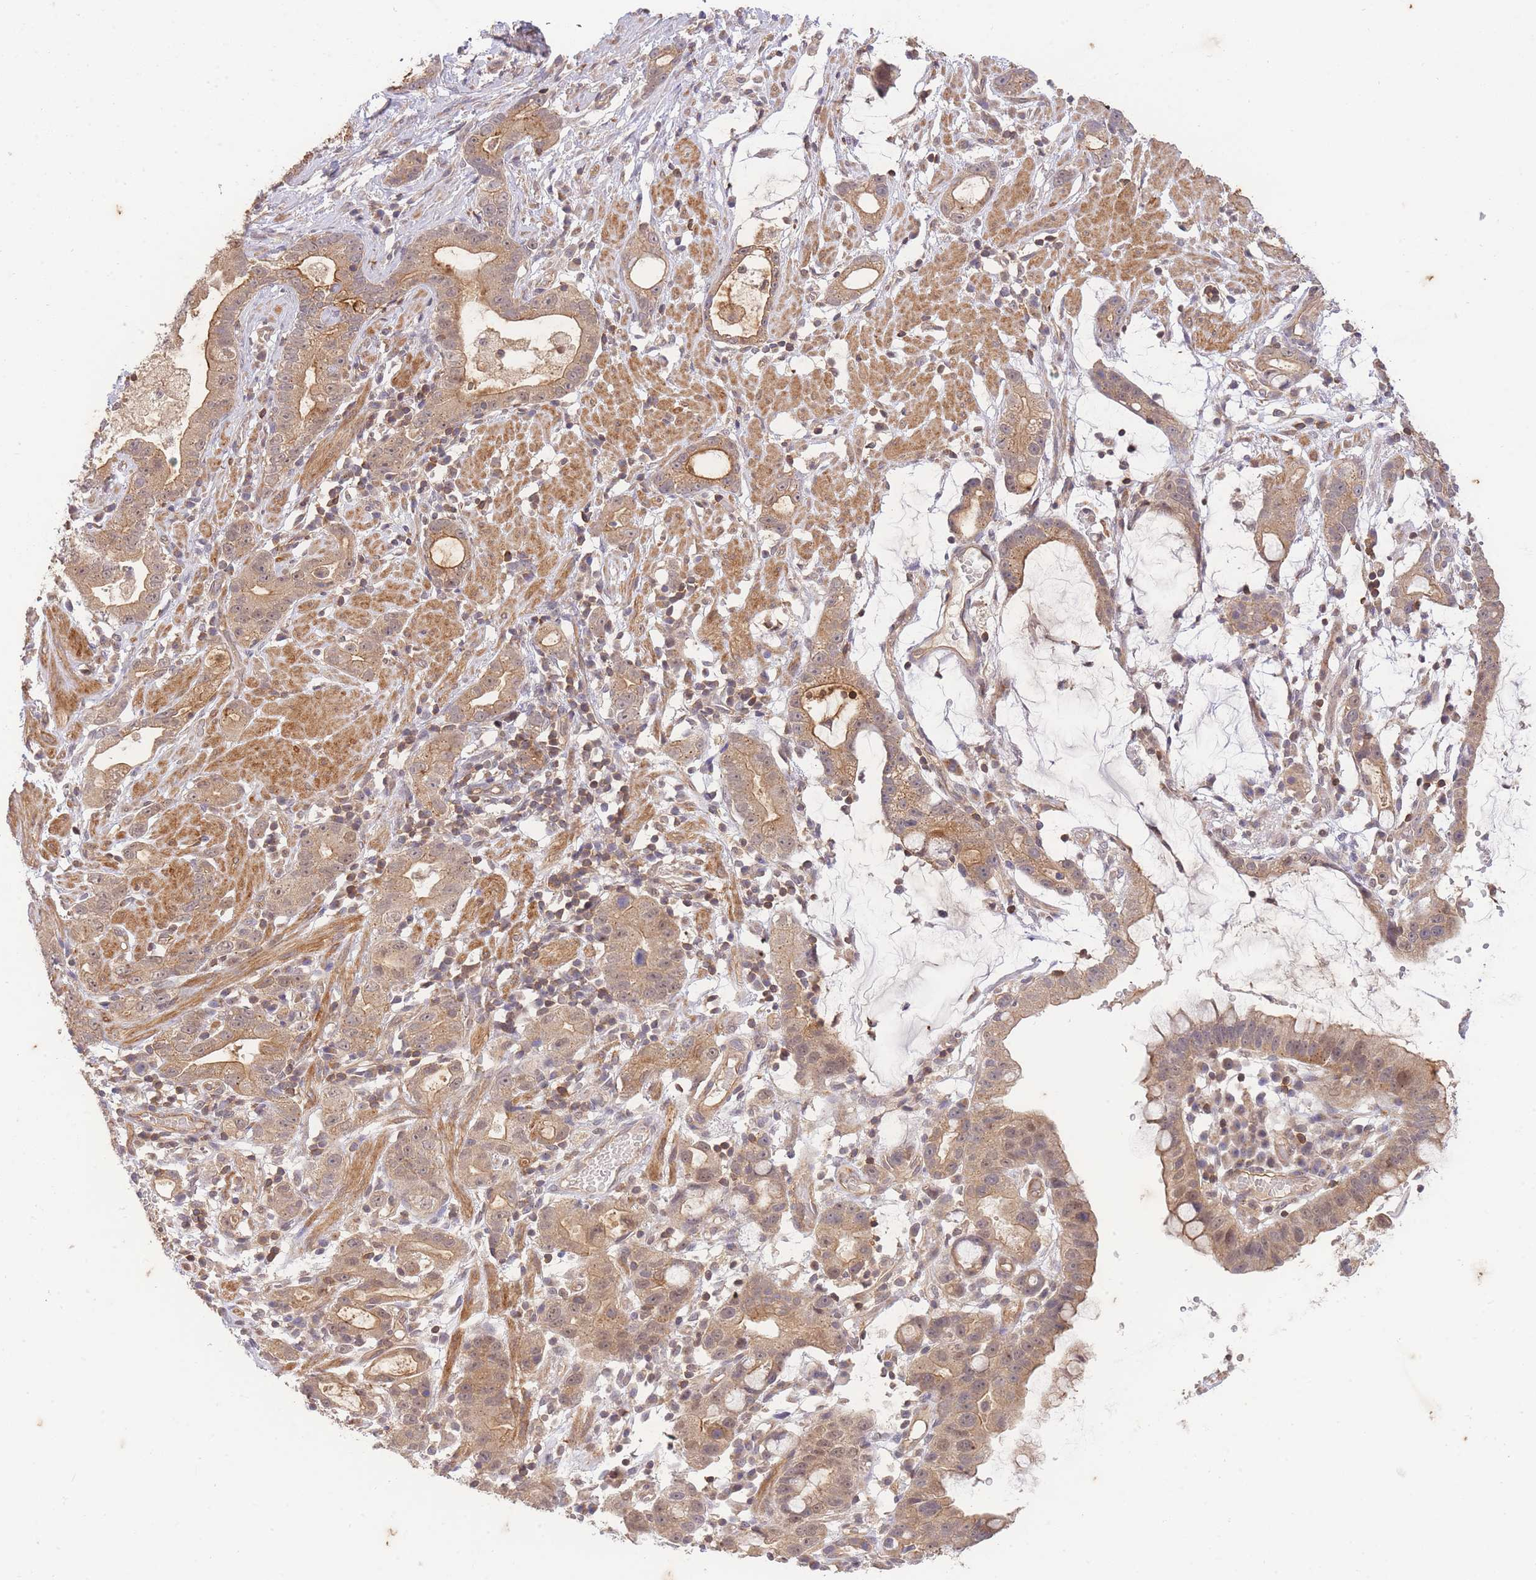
{"staining": {"intensity": "moderate", "quantity": ">75%", "location": "cytoplasmic/membranous"}, "tissue": "stomach cancer", "cell_type": "Tumor cells", "image_type": "cancer", "snomed": [{"axis": "morphology", "description": "Adenocarcinoma, NOS"}, {"axis": "topography", "description": "Stomach"}], "caption": "About >75% of tumor cells in human stomach cancer reveal moderate cytoplasmic/membranous protein expression as visualized by brown immunohistochemical staining.", "gene": "ST8SIA4", "patient": {"sex": "male", "age": 55}}